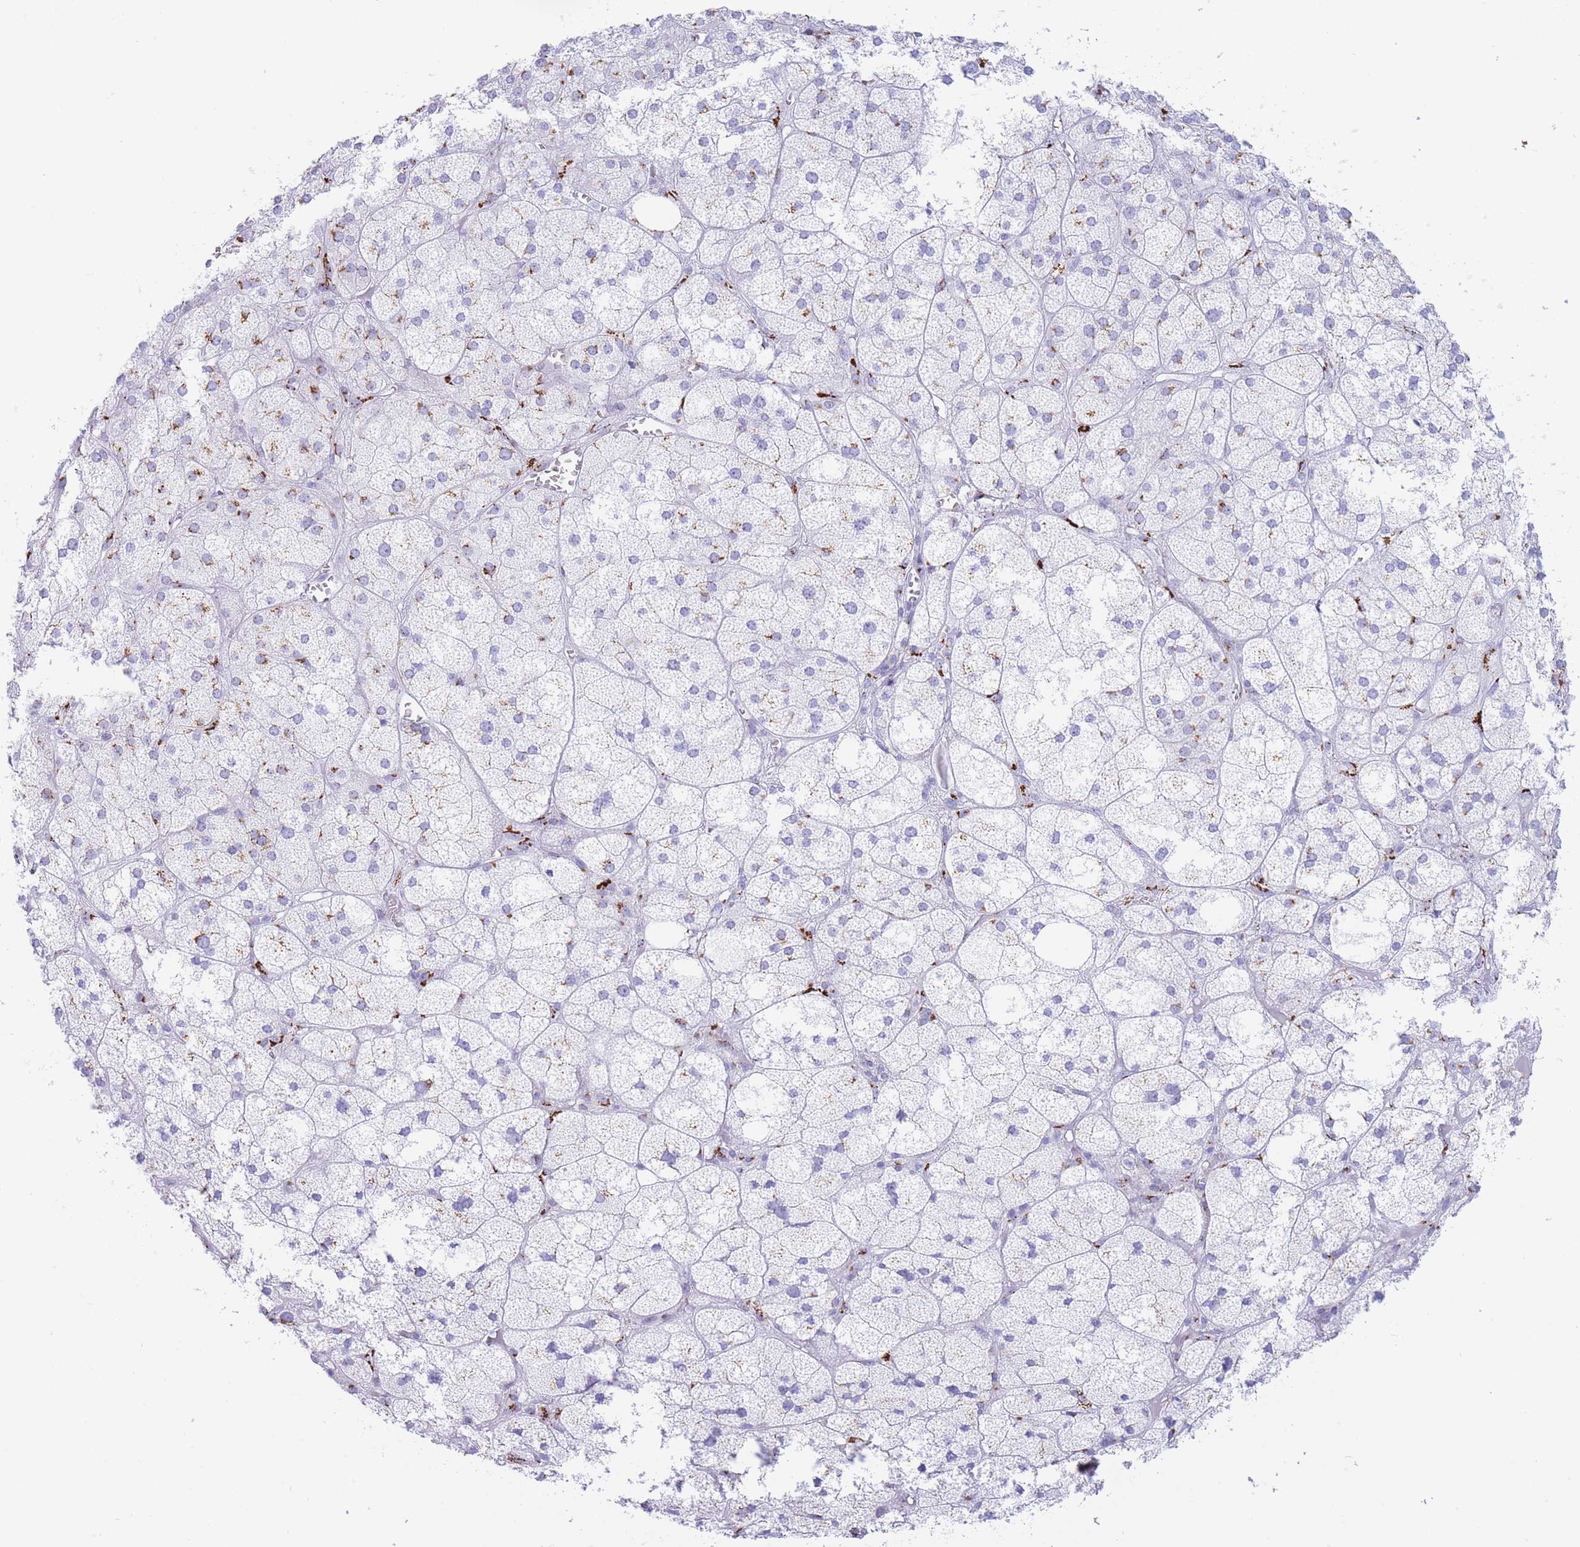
{"staining": {"intensity": "moderate", "quantity": "<25%", "location": "cytoplasmic/membranous"}, "tissue": "adrenal gland", "cell_type": "Glandular cells", "image_type": "normal", "snomed": [{"axis": "morphology", "description": "Normal tissue, NOS"}, {"axis": "topography", "description": "Adrenal gland"}], "caption": "High-magnification brightfield microscopy of normal adrenal gland stained with DAB (3,3'-diaminobenzidine) (brown) and counterstained with hematoxylin (blue). glandular cells exhibit moderate cytoplasmic/membranous expression is seen in approximately<25% of cells.", "gene": "FAM3C", "patient": {"sex": "female", "age": 61}}